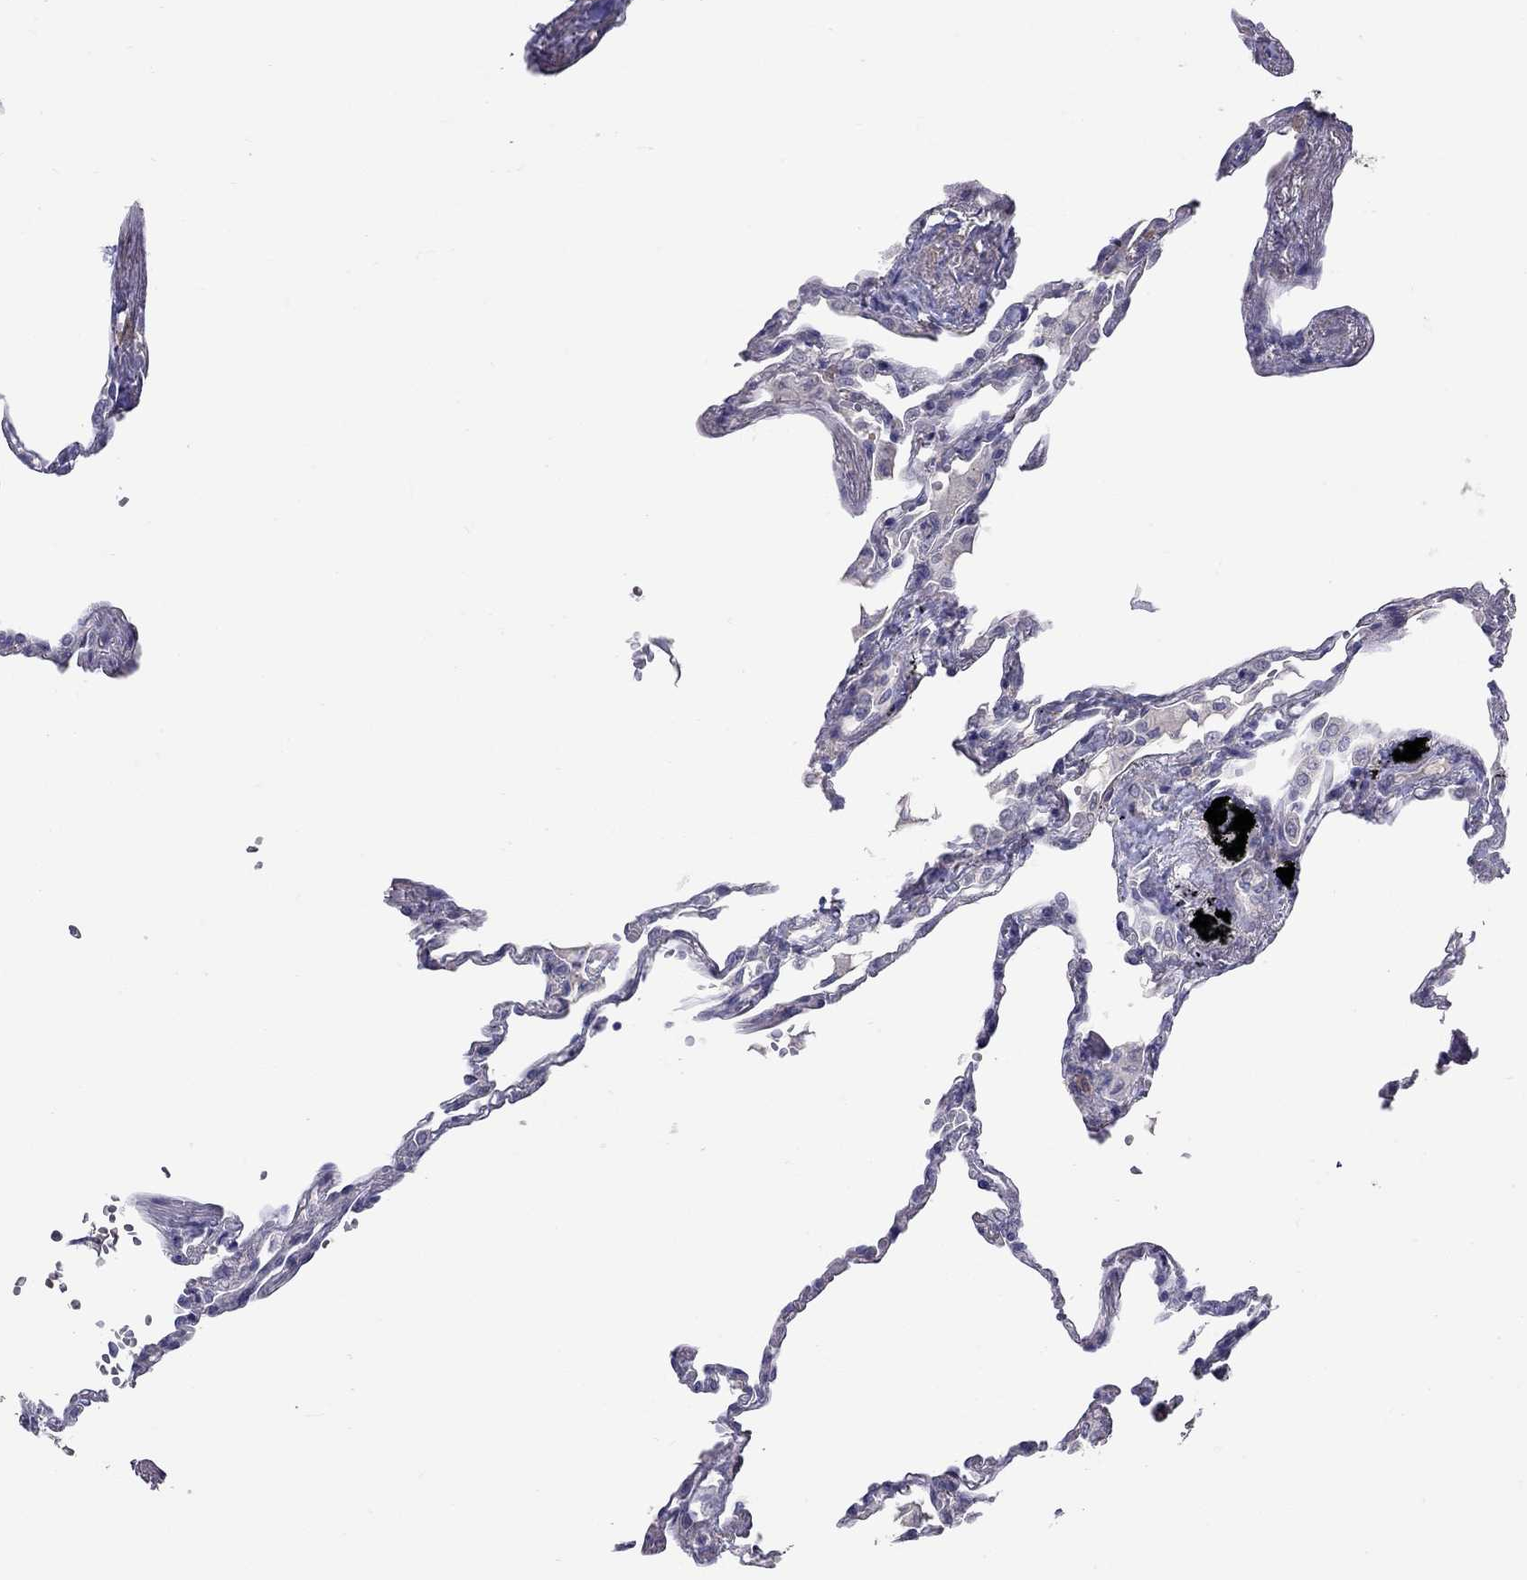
{"staining": {"intensity": "negative", "quantity": "none", "location": "none"}, "tissue": "lung", "cell_type": "Alveolar cells", "image_type": "normal", "snomed": [{"axis": "morphology", "description": "Normal tissue, NOS"}, {"axis": "topography", "description": "Lung"}], "caption": "IHC micrograph of normal human lung stained for a protein (brown), which shows no expression in alveolar cells. (Brightfield microscopy of DAB (3,3'-diaminobenzidine) IHC at high magnification).", "gene": "SYTL2", "patient": {"sex": "male", "age": 78}}